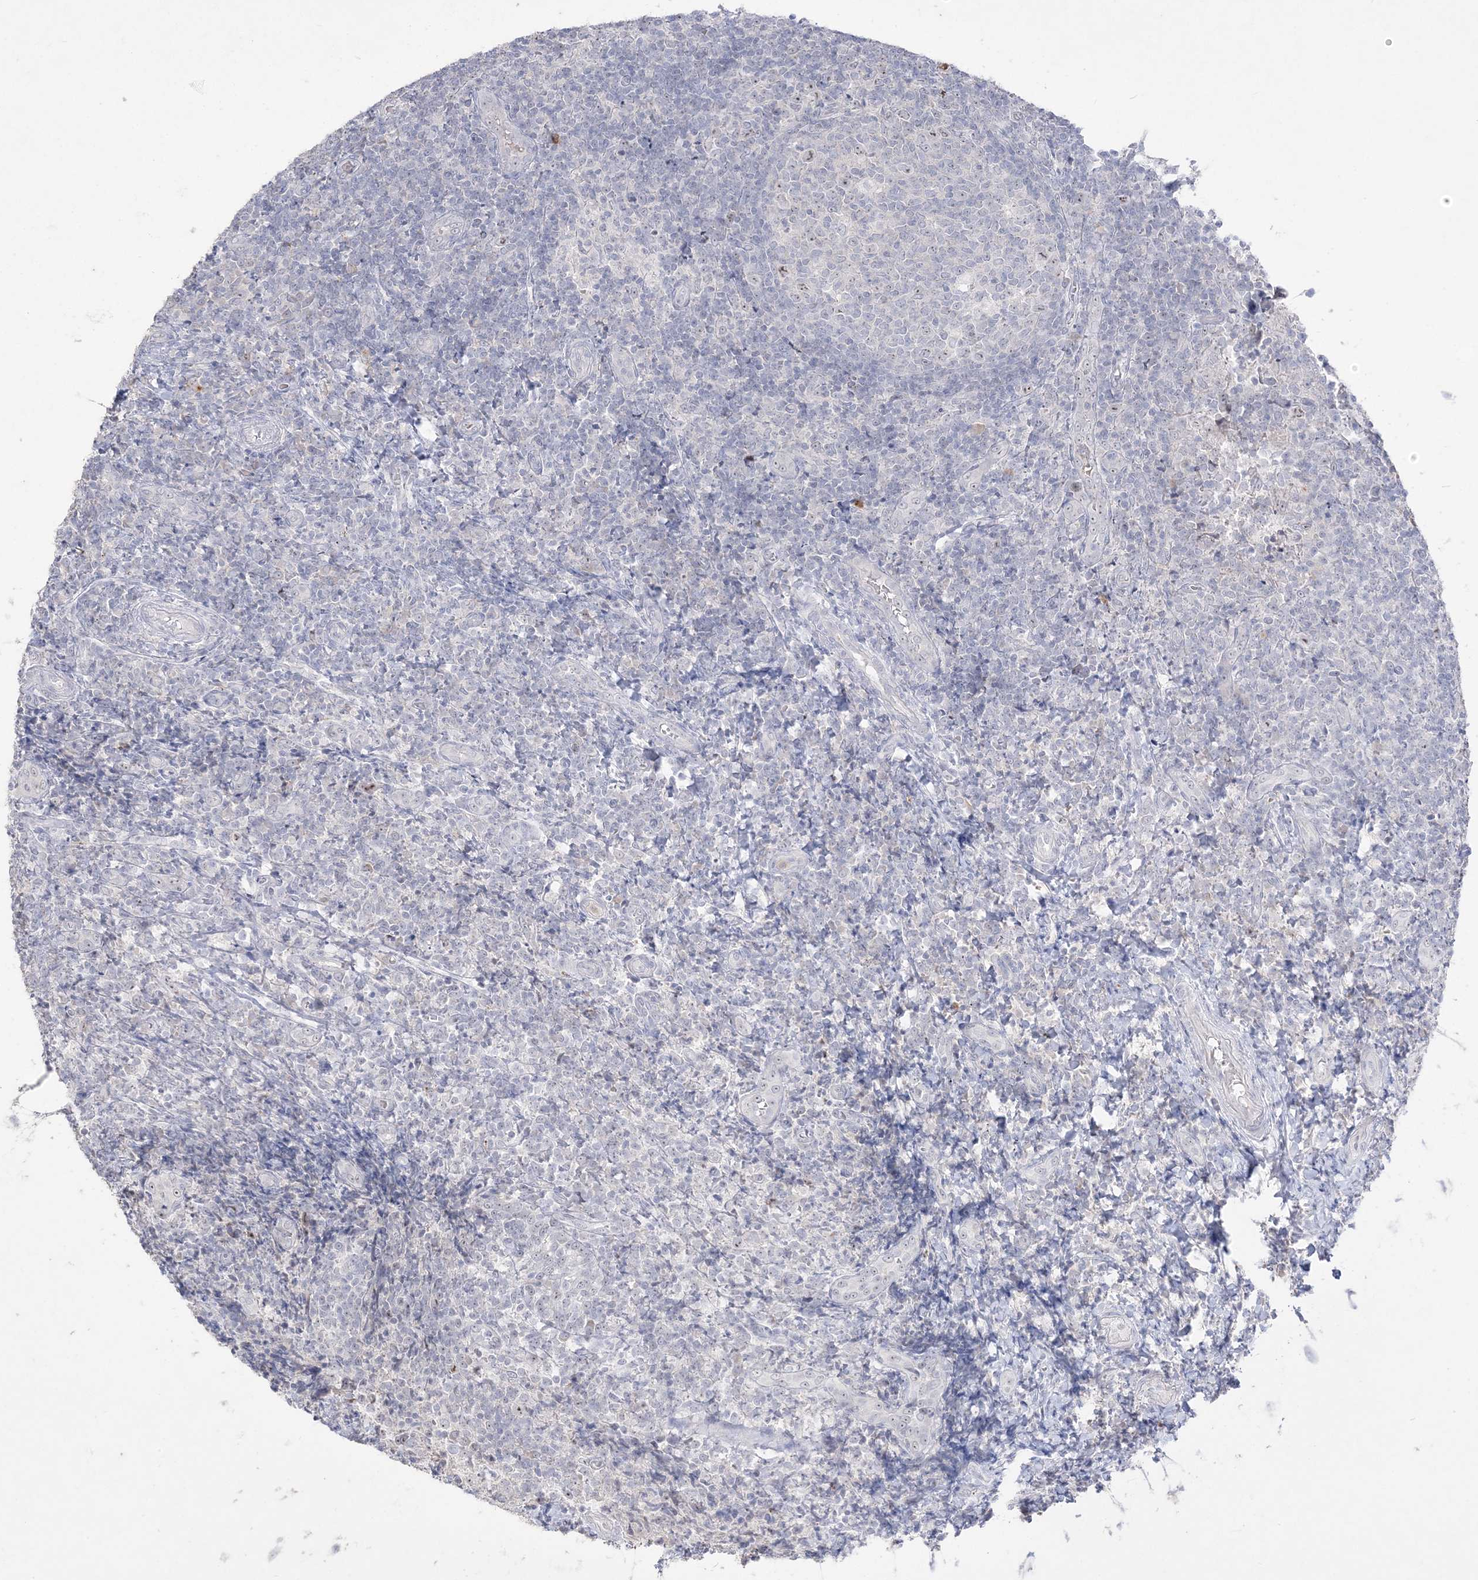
{"staining": {"intensity": "negative", "quantity": "none", "location": "none"}, "tissue": "tonsil", "cell_type": "Germinal center cells", "image_type": "normal", "snomed": [{"axis": "morphology", "description": "Normal tissue, NOS"}, {"axis": "topography", "description": "Tonsil"}], "caption": "This image is of normal tonsil stained with immunohistochemistry to label a protein in brown with the nuclei are counter-stained blue. There is no expression in germinal center cells.", "gene": "NOP16", "patient": {"sex": "female", "age": 19}}